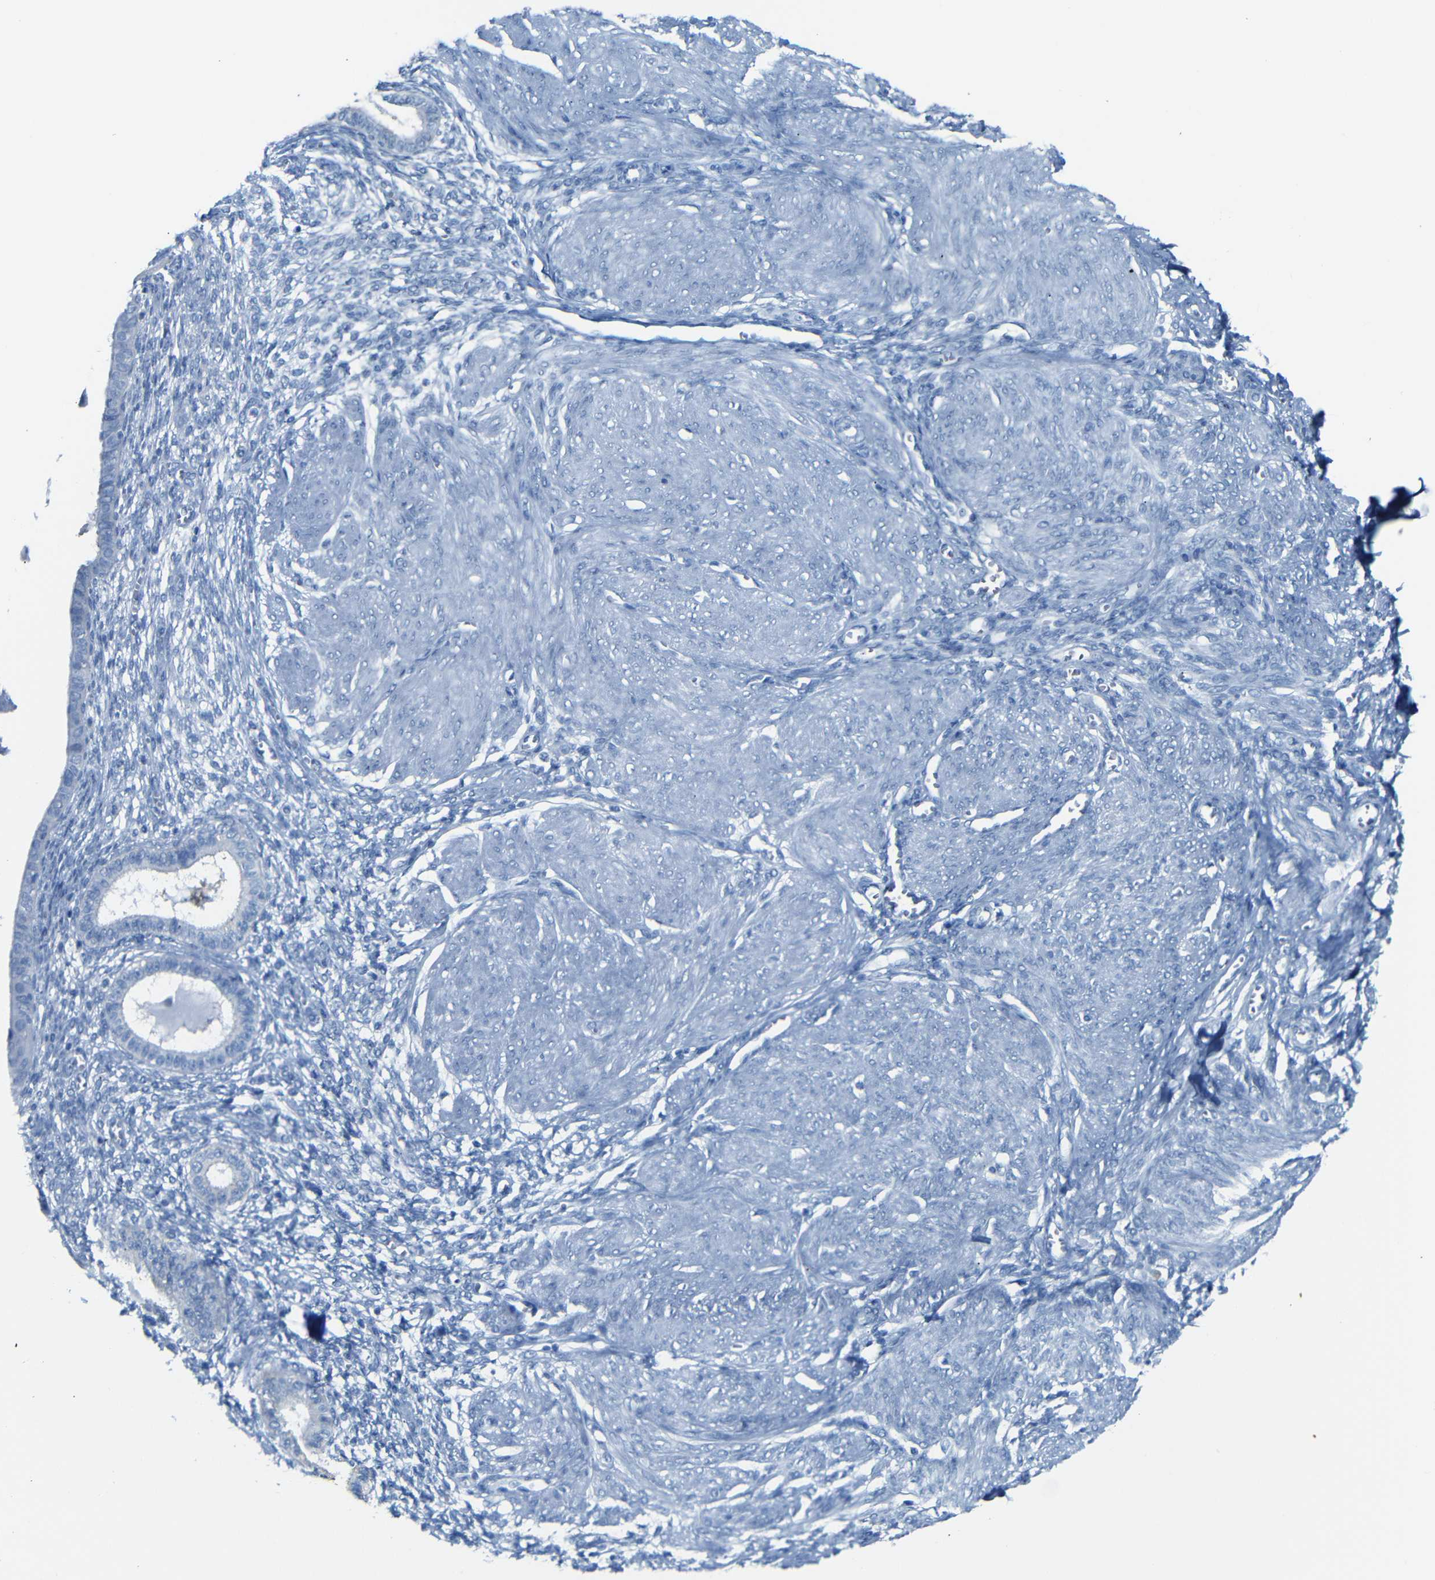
{"staining": {"intensity": "negative", "quantity": "none", "location": "none"}, "tissue": "endometrium", "cell_type": "Cells in endometrial stroma", "image_type": "normal", "snomed": [{"axis": "morphology", "description": "Normal tissue, NOS"}, {"axis": "topography", "description": "Endometrium"}], "caption": "The image reveals no staining of cells in endometrial stroma in unremarkable endometrium.", "gene": "FCRL1", "patient": {"sex": "female", "age": 72}}